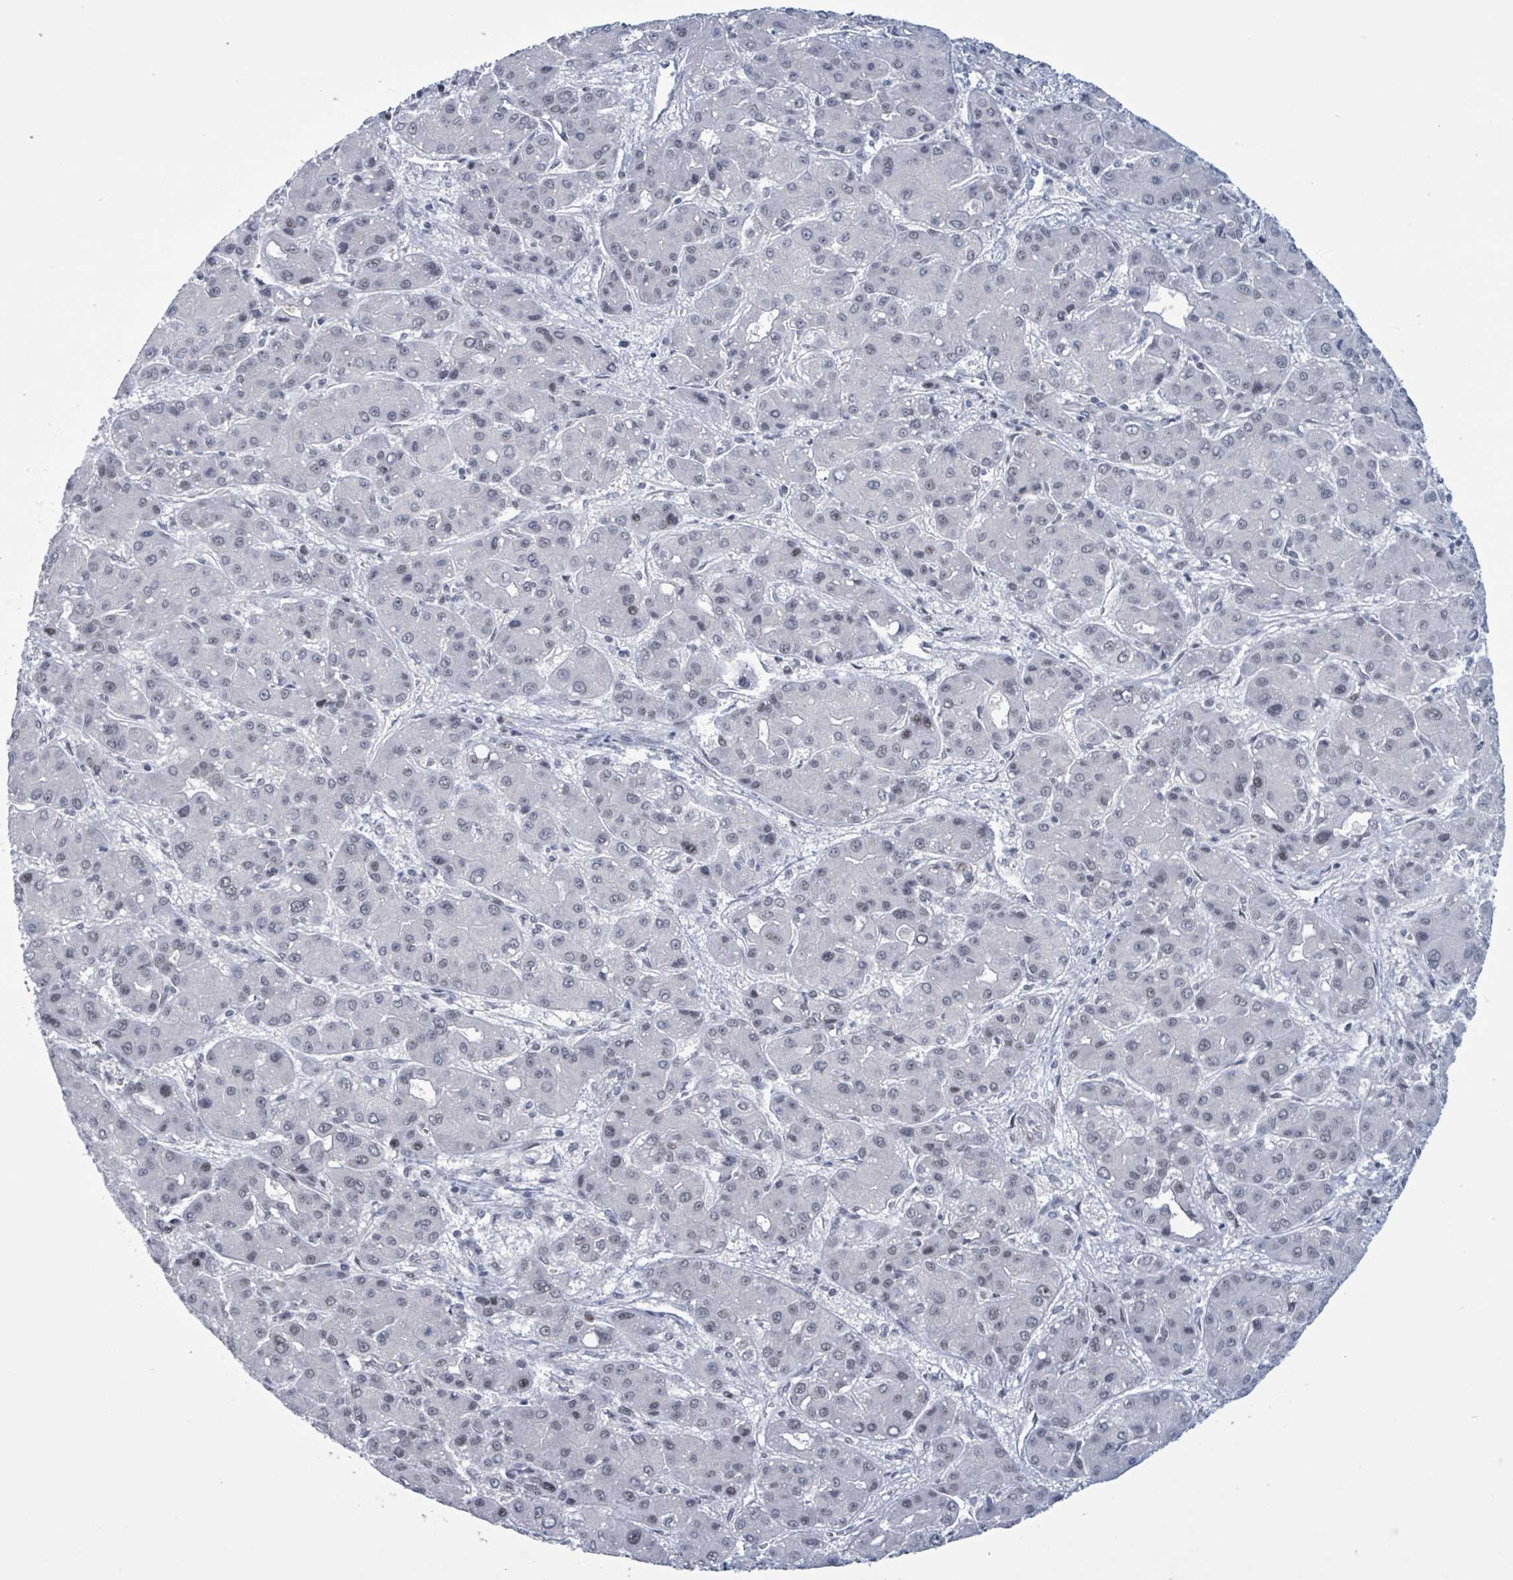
{"staining": {"intensity": "weak", "quantity": "25%-75%", "location": "nuclear"}, "tissue": "liver cancer", "cell_type": "Tumor cells", "image_type": "cancer", "snomed": [{"axis": "morphology", "description": "Carcinoma, Hepatocellular, NOS"}, {"axis": "topography", "description": "Liver"}], "caption": "High-magnification brightfield microscopy of hepatocellular carcinoma (liver) stained with DAB (3,3'-diaminobenzidine) (brown) and counterstained with hematoxylin (blue). tumor cells exhibit weak nuclear positivity is appreciated in about25%-75% of cells.", "gene": "CT45A5", "patient": {"sex": "male", "age": 55}}